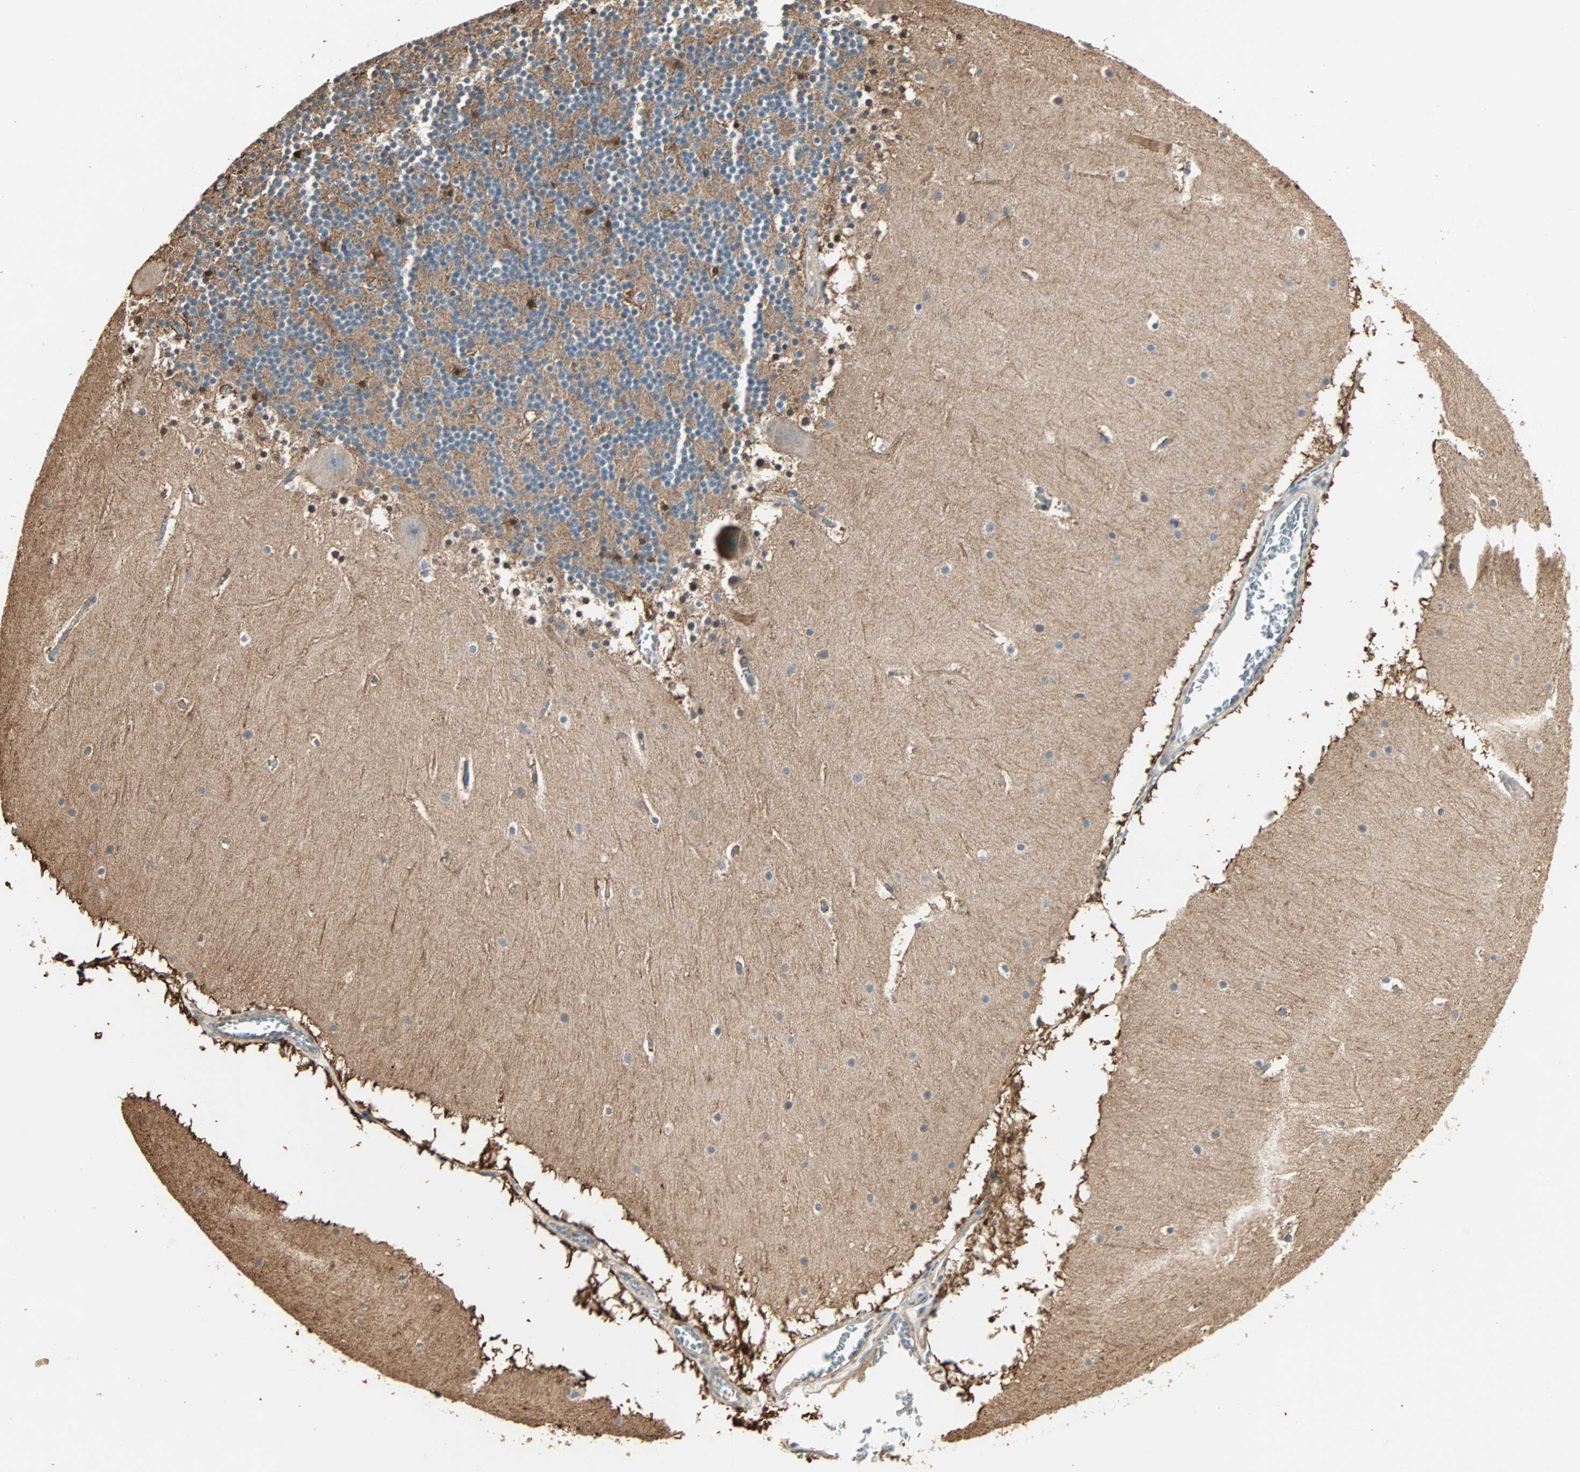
{"staining": {"intensity": "weak", "quantity": "<25%", "location": "cytoplasmic/membranous"}, "tissue": "cerebellum", "cell_type": "Cells in granular layer", "image_type": "normal", "snomed": [{"axis": "morphology", "description": "Normal tissue, NOS"}, {"axis": "topography", "description": "Cerebellum"}], "caption": "Immunohistochemistry histopathology image of normal human cerebellum stained for a protein (brown), which exhibits no staining in cells in granular layer. Brightfield microscopy of immunohistochemistry stained with DAB (3,3'-diaminobenzidine) (brown) and hematoxylin (blue), captured at high magnification.", "gene": "DRG2", "patient": {"sex": "male", "age": 45}}